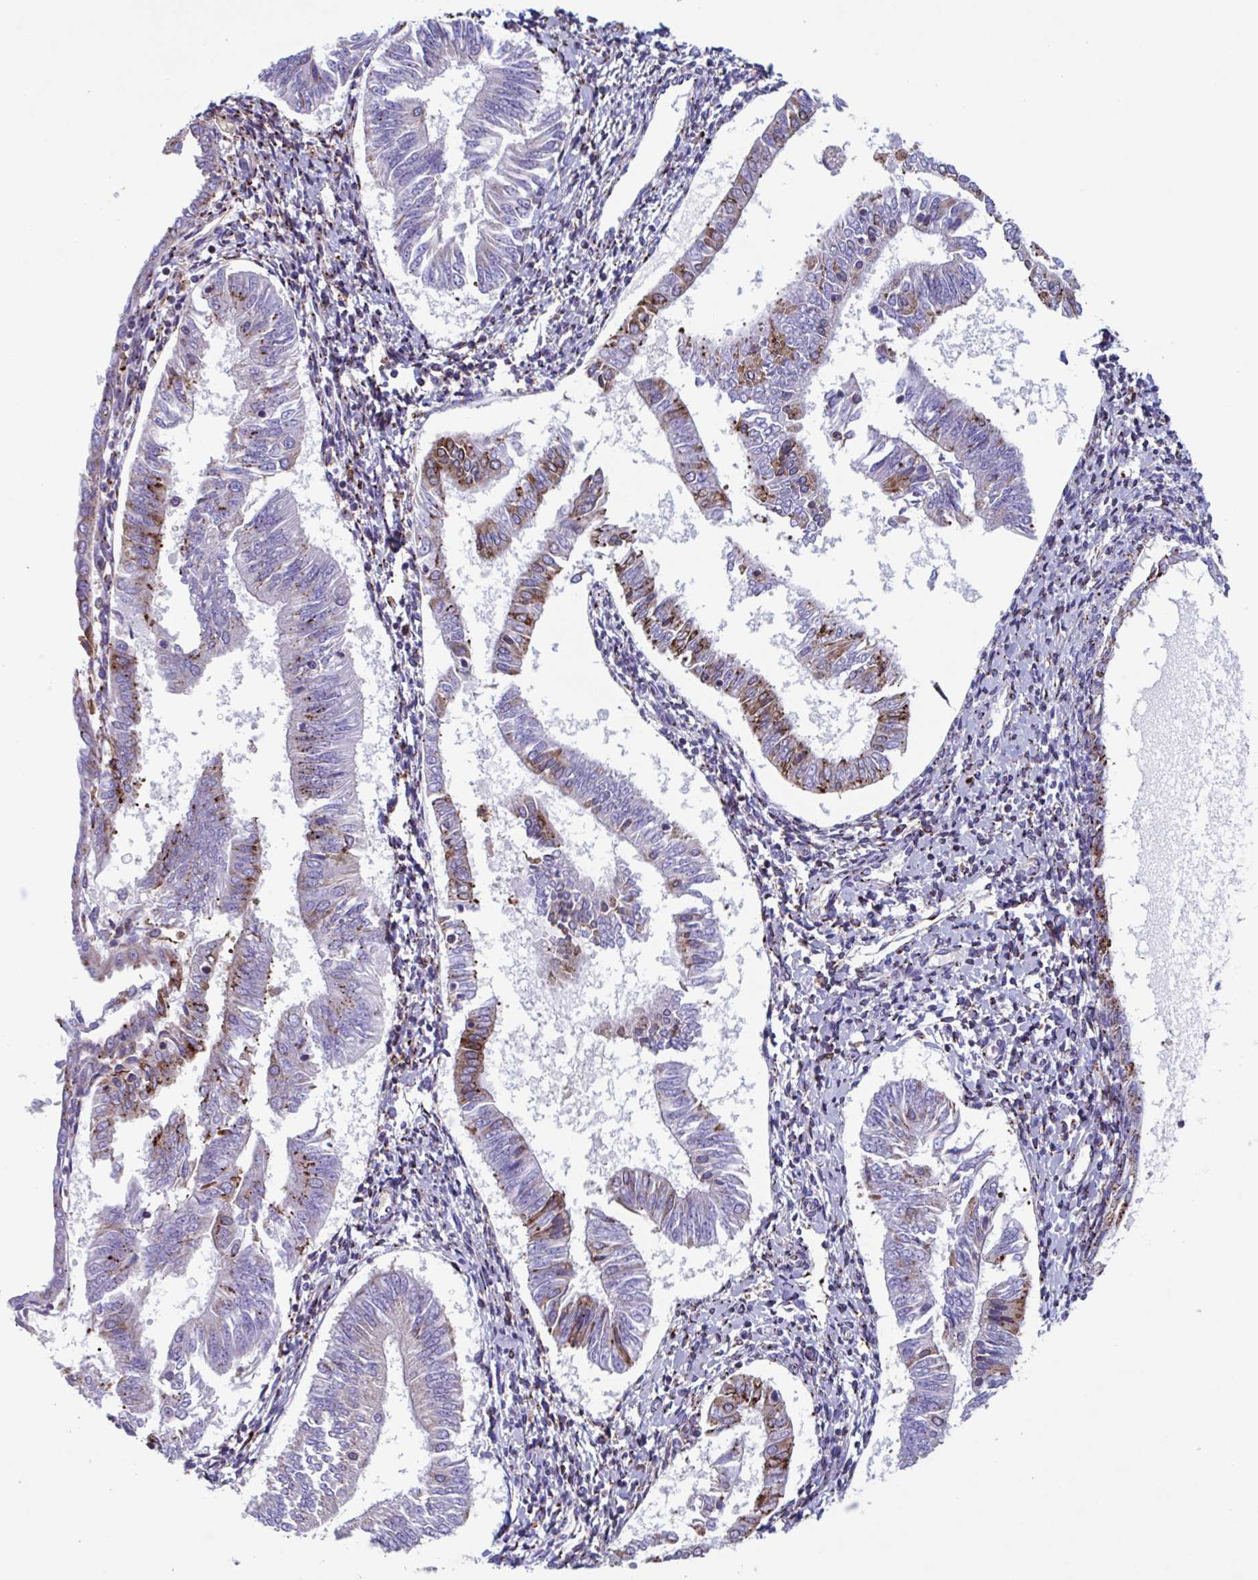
{"staining": {"intensity": "moderate", "quantity": "<25%", "location": "cytoplasmic/membranous"}, "tissue": "endometrial cancer", "cell_type": "Tumor cells", "image_type": "cancer", "snomed": [{"axis": "morphology", "description": "Adenocarcinoma, NOS"}, {"axis": "topography", "description": "Endometrium"}], "caption": "High-power microscopy captured an immunohistochemistry (IHC) micrograph of endometrial cancer, revealing moderate cytoplasmic/membranous staining in approximately <25% of tumor cells.", "gene": "RFK", "patient": {"sex": "female", "age": 58}}